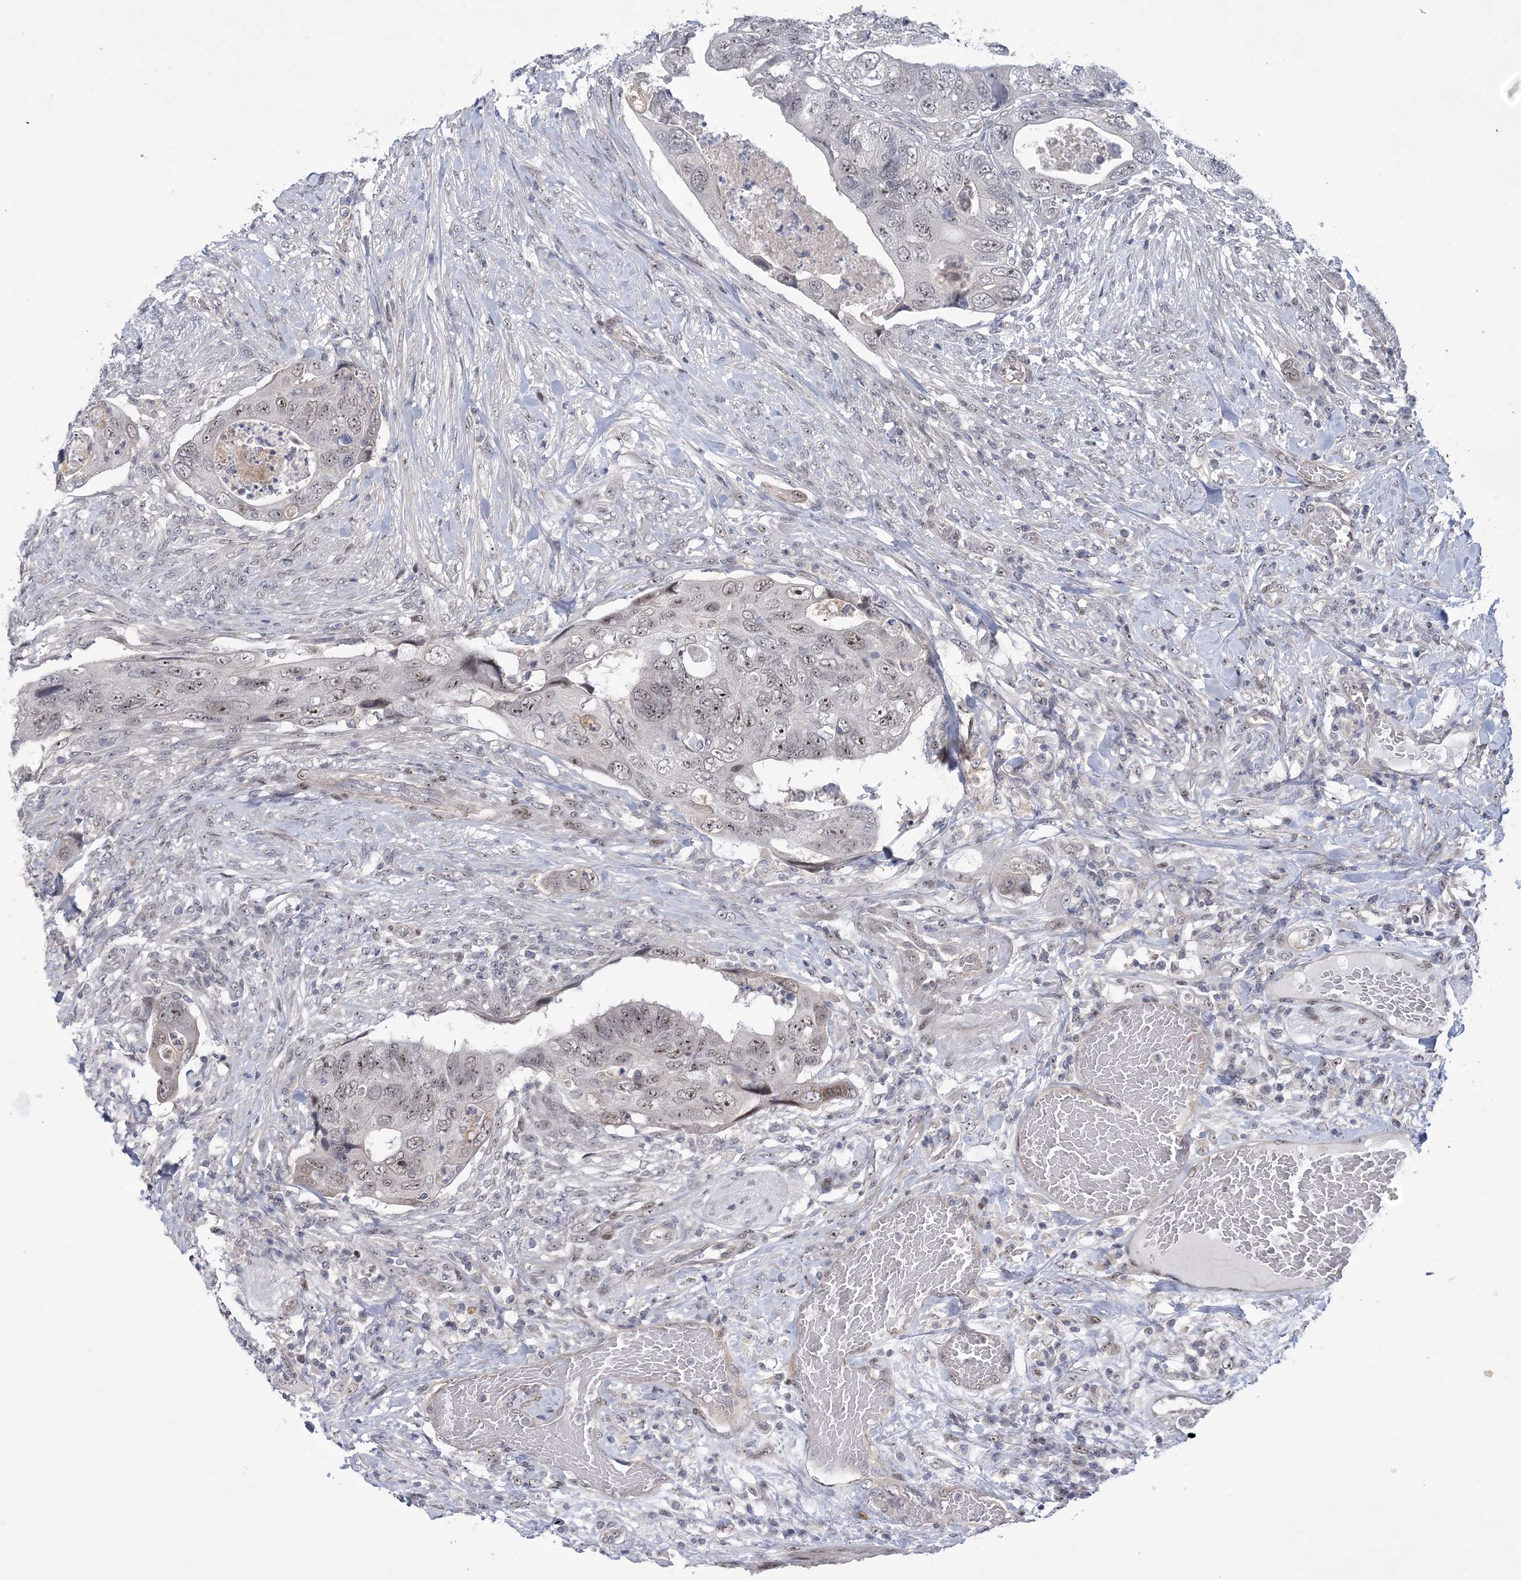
{"staining": {"intensity": "weak", "quantity": "25%-75%", "location": "nuclear"}, "tissue": "colorectal cancer", "cell_type": "Tumor cells", "image_type": "cancer", "snomed": [{"axis": "morphology", "description": "Adenocarcinoma, NOS"}, {"axis": "topography", "description": "Rectum"}], "caption": "This histopathology image demonstrates immunohistochemistry staining of colorectal cancer (adenocarcinoma), with low weak nuclear expression in about 25%-75% of tumor cells.", "gene": "HOMEZ", "patient": {"sex": "male", "age": 63}}